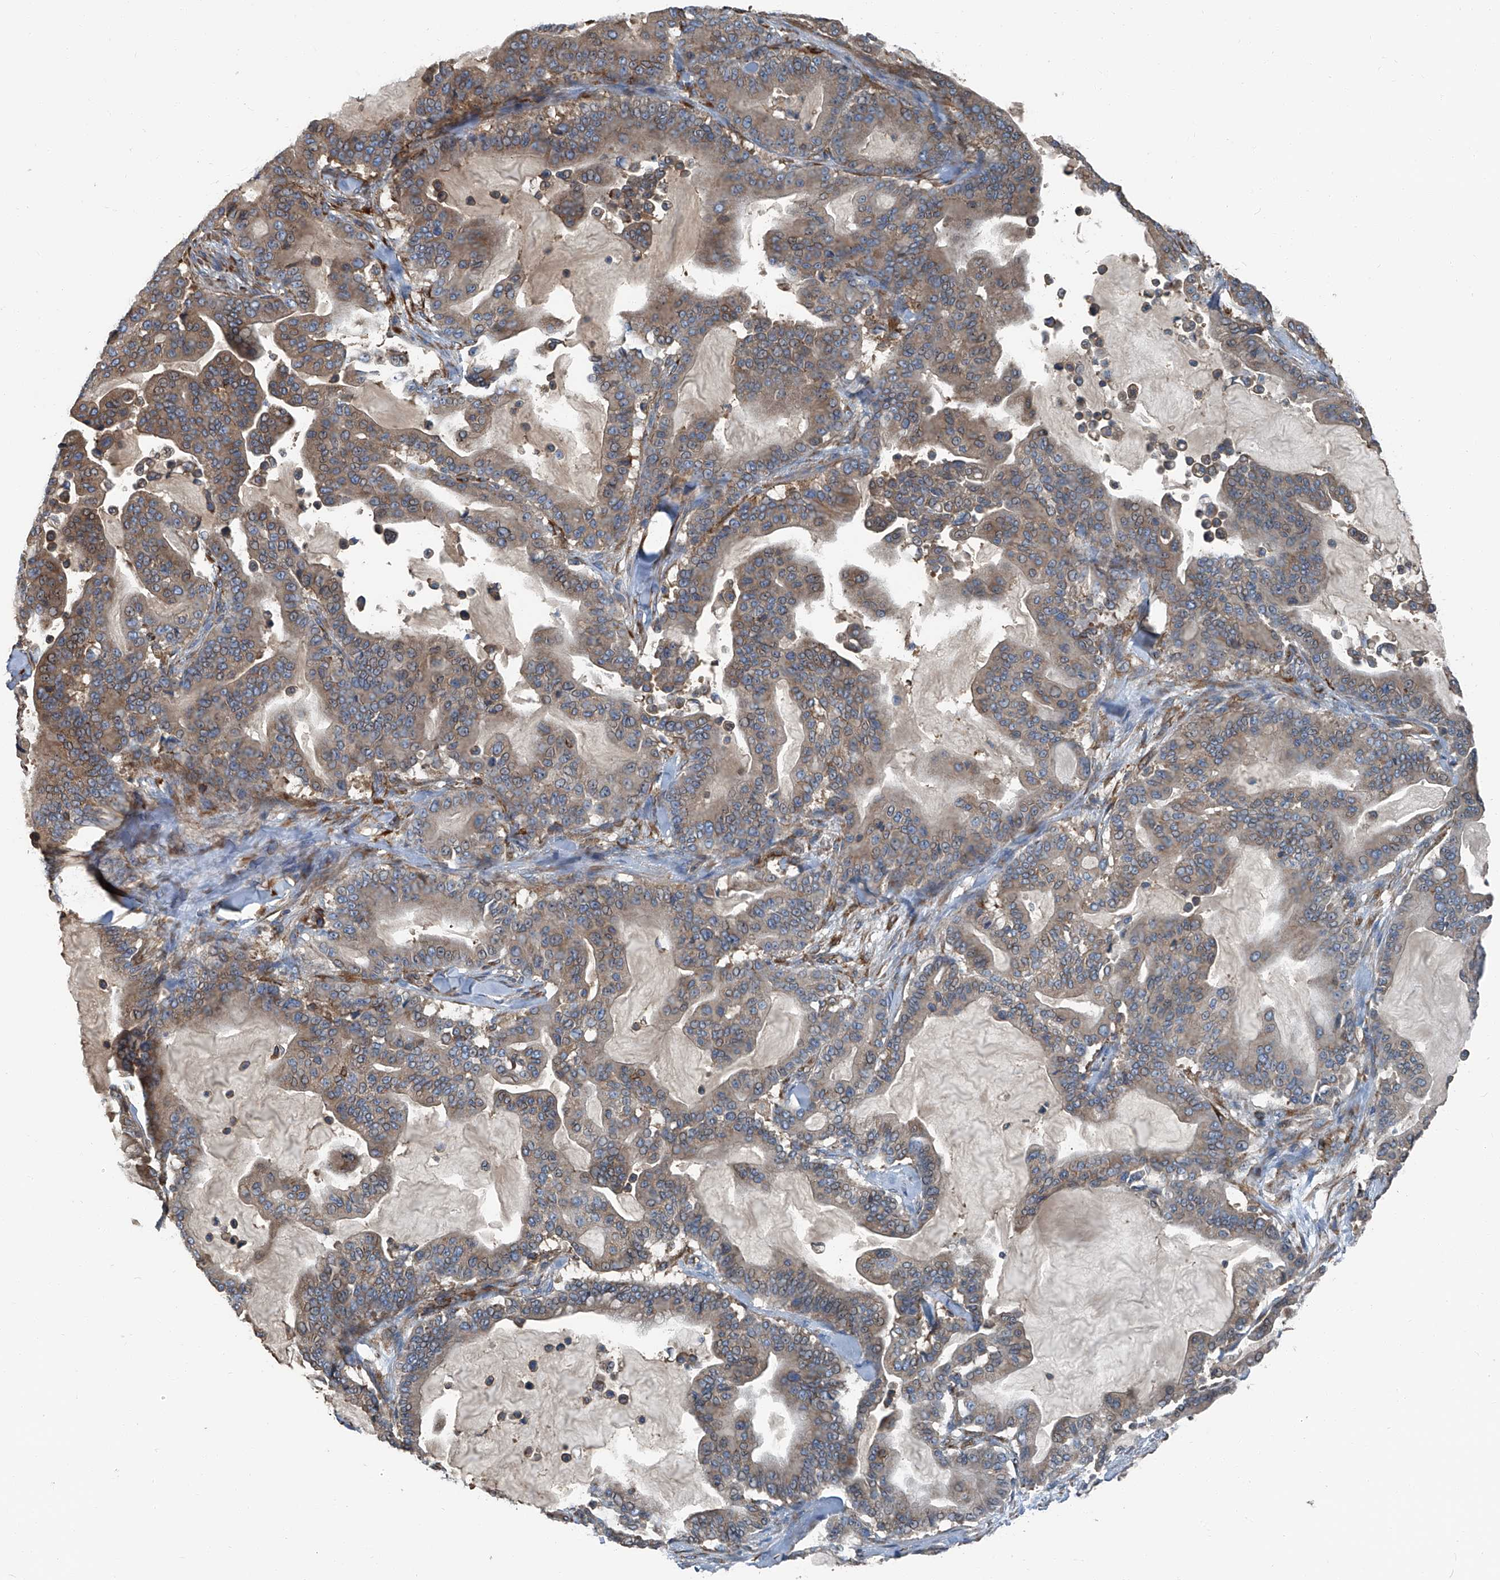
{"staining": {"intensity": "moderate", "quantity": "25%-75%", "location": "cytoplasmic/membranous"}, "tissue": "pancreatic cancer", "cell_type": "Tumor cells", "image_type": "cancer", "snomed": [{"axis": "morphology", "description": "Adenocarcinoma, NOS"}, {"axis": "topography", "description": "Pancreas"}], "caption": "Immunohistochemical staining of human adenocarcinoma (pancreatic) shows medium levels of moderate cytoplasmic/membranous protein positivity in approximately 25%-75% of tumor cells. (Stains: DAB (3,3'-diaminobenzidine) in brown, nuclei in blue, Microscopy: brightfield microscopy at high magnification).", "gene": "SEPTIN7", "patient": {"sex": "male", "age": 63}}